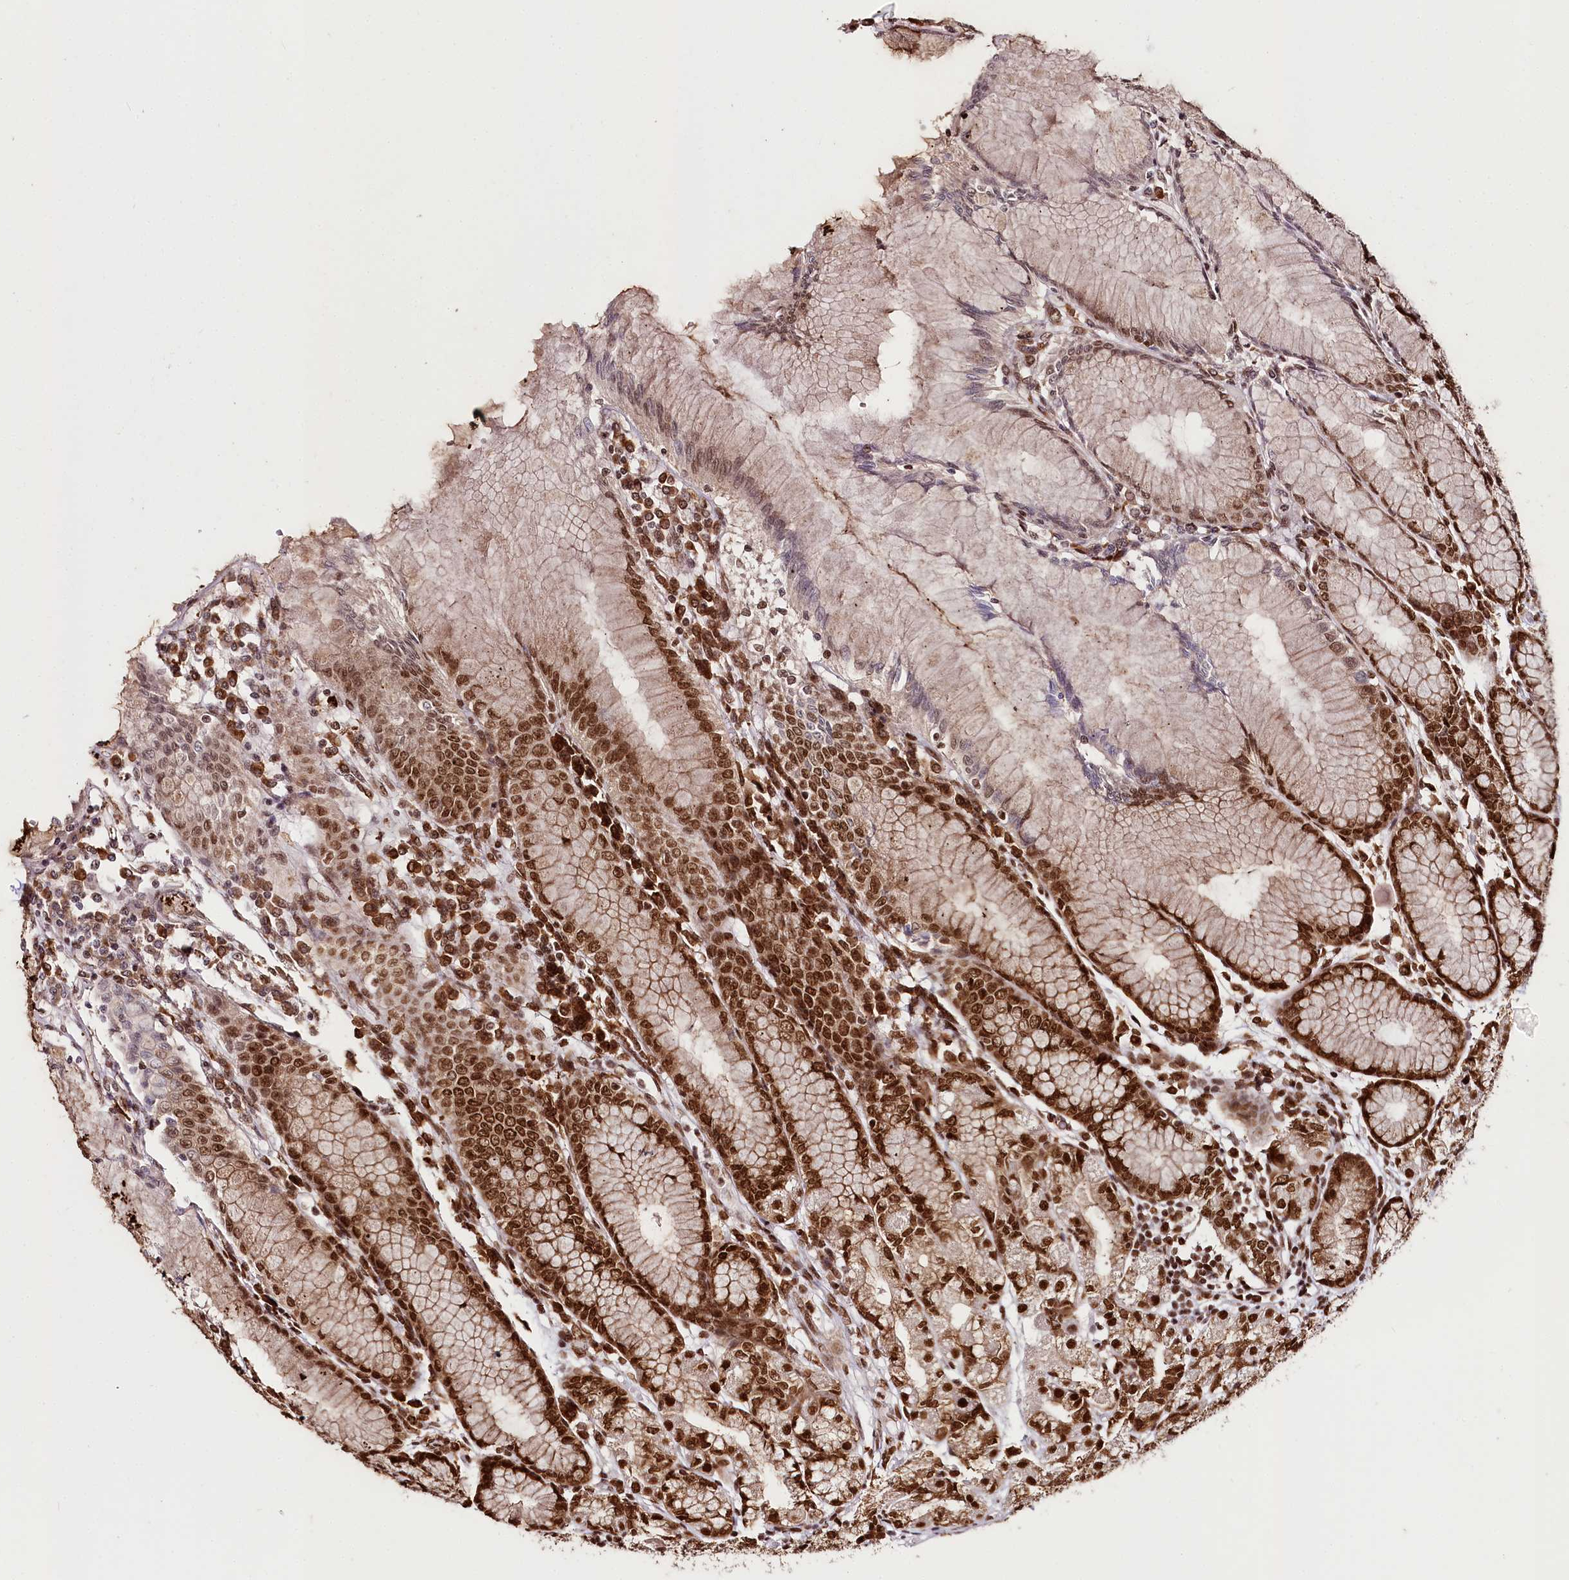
{"staining": {"intensity": "strong", "quantity": ">75%", "location": "cytoplasmic/membranous,nuclear"}, "tissue": "stomach", "cell_type": "Glandular cells", "image_type": "normal", "snomed": [{"axis": "morphology", "description": "Normal tissue, NOS"}, {"axis": "topography", "description": "Stomach"}], "caption": "Protein staining displays strong cytoplasmic/membranous,nuclear expression in approximately >75% of glandular cells in normal stomach. (brown staining indicates protein expression, while blue staining denotes nuclei).", "gene": "SMARCE1", "patient": {"sex": "female", "age": 57}}